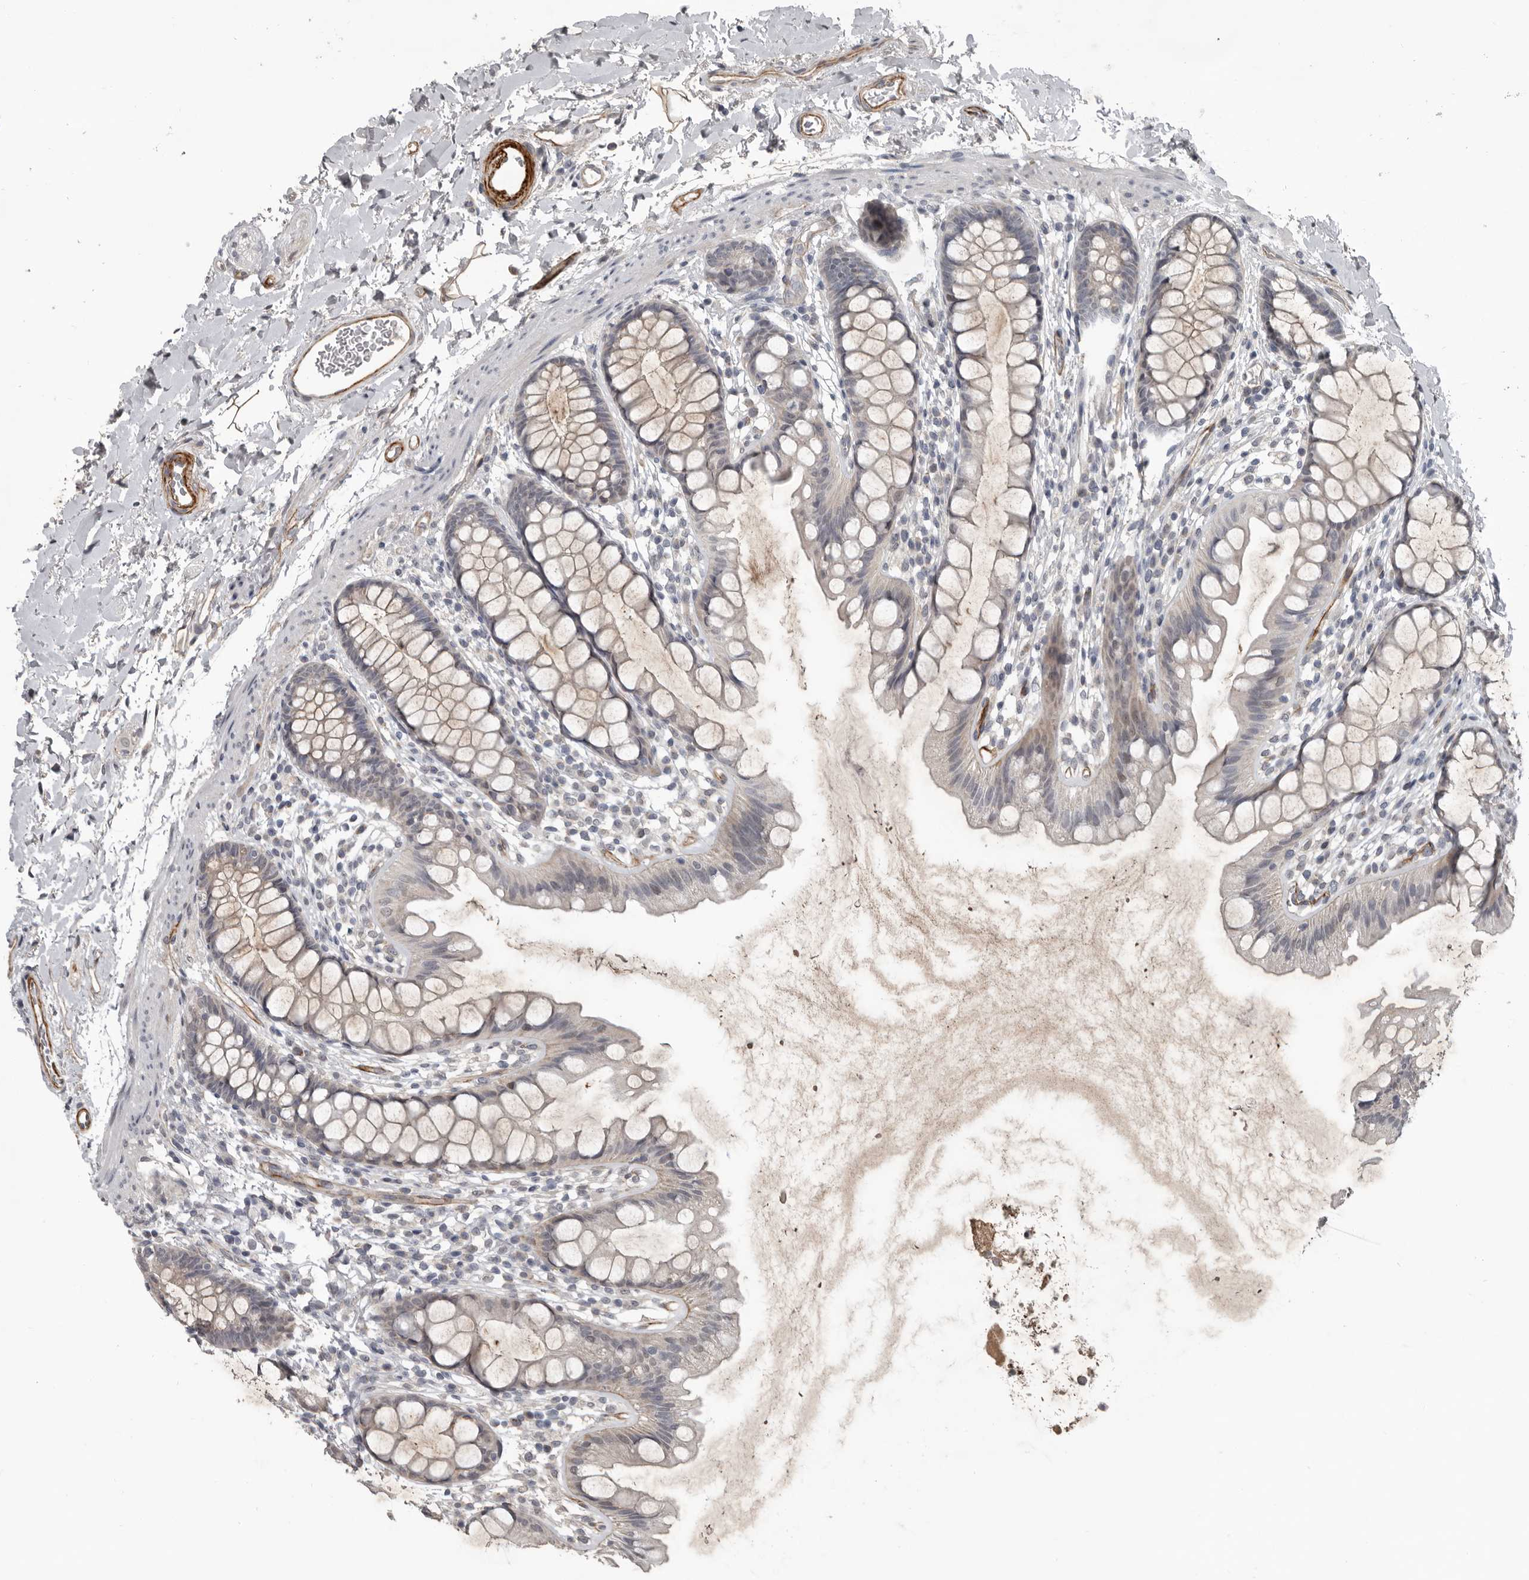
{"staining": {"intensity": "moderate", "quantity": "<25%", "location": "cytoplasmic/membranous"}, "tissue": "rectum", "cell_type": "Glandular cells", "image_type": "normal", "snomed": [{"axis": "morphology", "description": "Normal tissue, NOS"}, {"axis": "topography", "description": "Rectum"}], "caption": "This micrograph shows unremarkable rectum stained with IHC to label a protein in brown. The cytoplasmic/membranous of glandular cells show moderate positivity for the protein. Nuclei are counter-stained blue.", "gene": "C1orf216", "patient": {"sex": "female", "age": 65}}